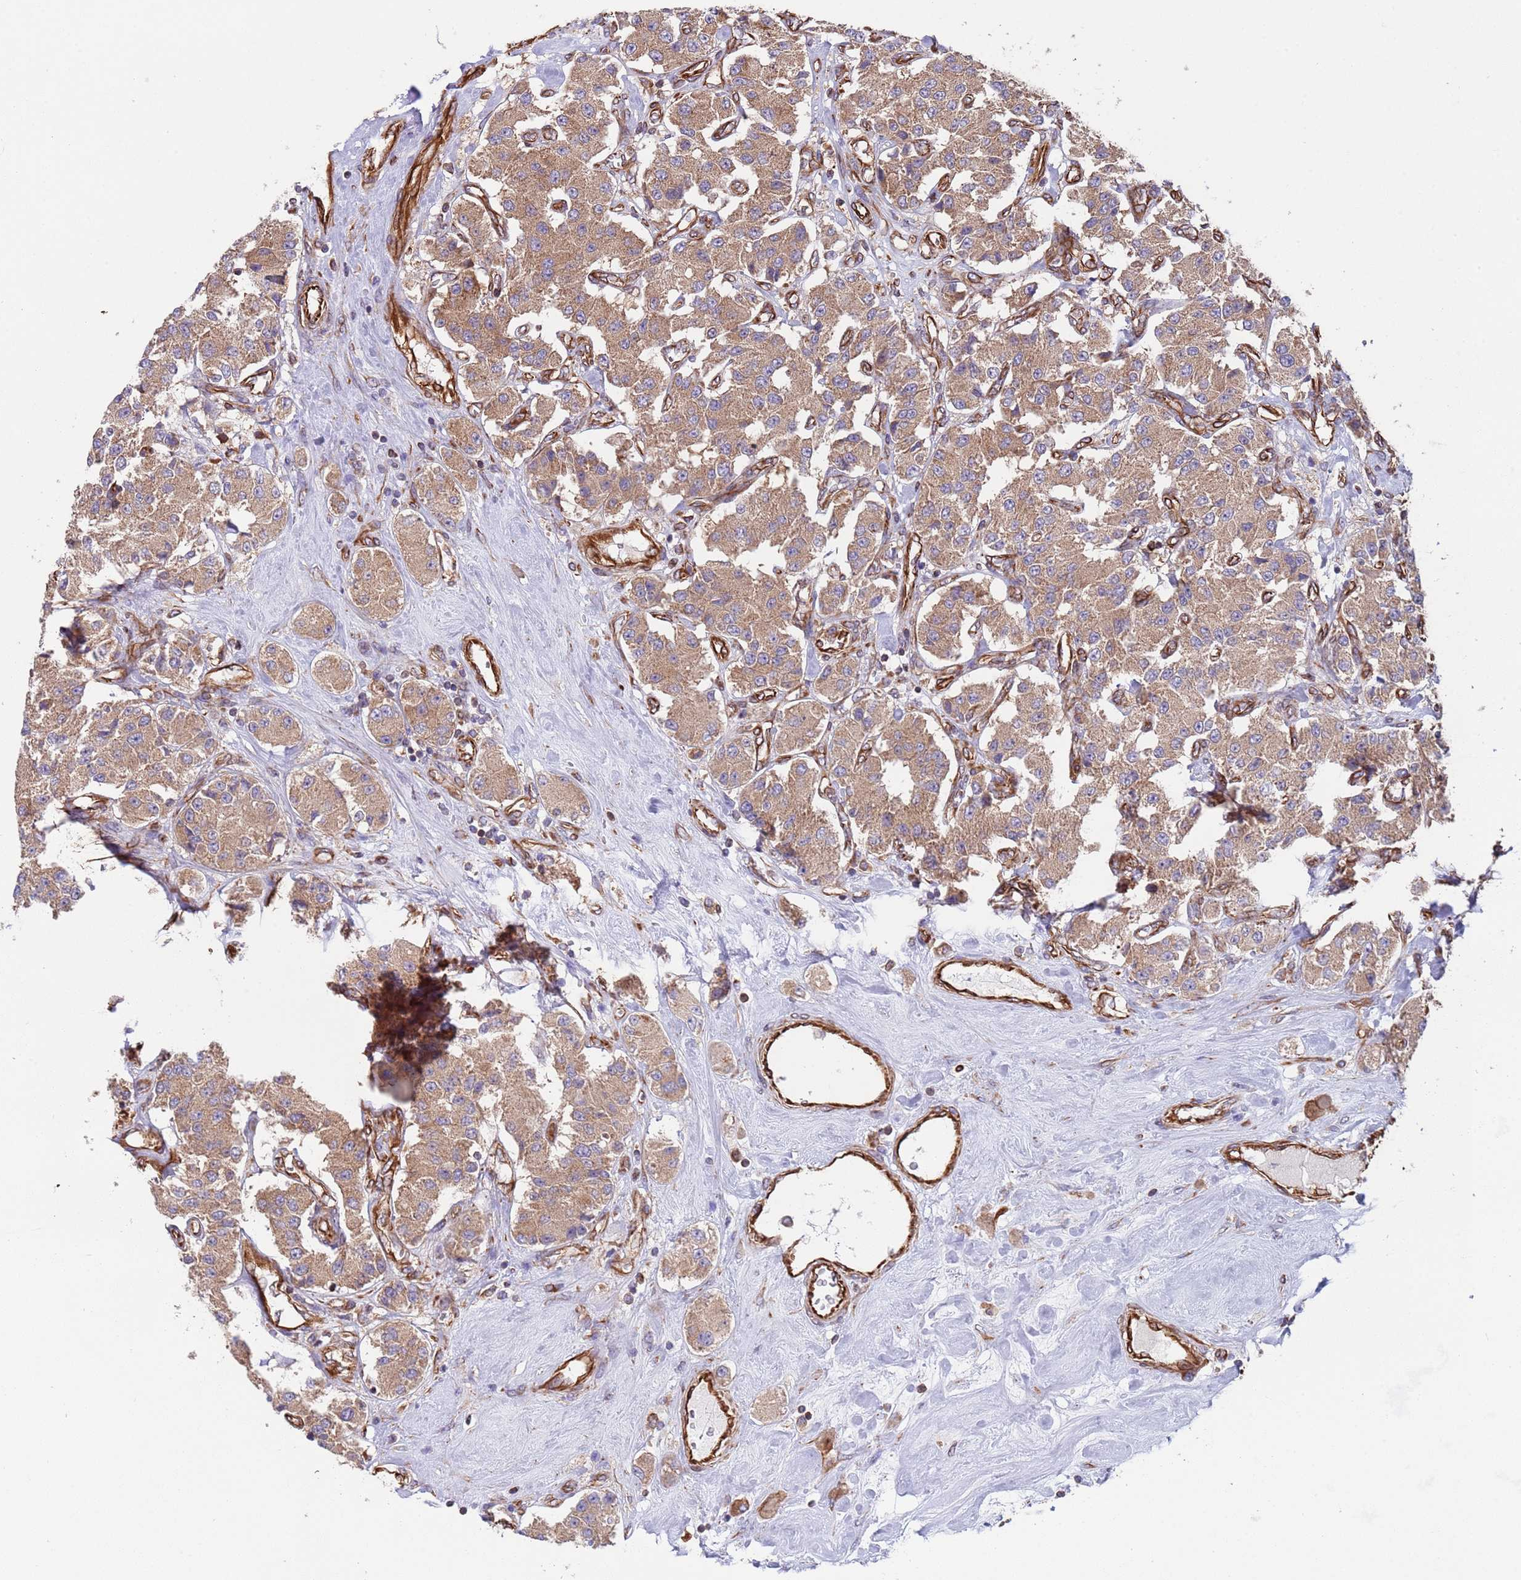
{"staining": {"intensity": "moderate", "quantity": ">75%", "location": "cytoplasmic/membranous"}, "tissue": "carcinoid", "cell_type": "Tumor cells", "image_type": "cancer", "snomed": [{"axis": "morphology", "description": "Carcinoid, malignant, NOS"}, {"axis": "topography", "description": "Pancreas"}], "caption": "An image showing moderate cytoplasmic/membranous staining in approximately >75% of tumor cells in carcinoid, as visualized by brown immunohistochemical staining.", "gene": "NUDT12", "patient": {"sex": "male", "age": 41}}